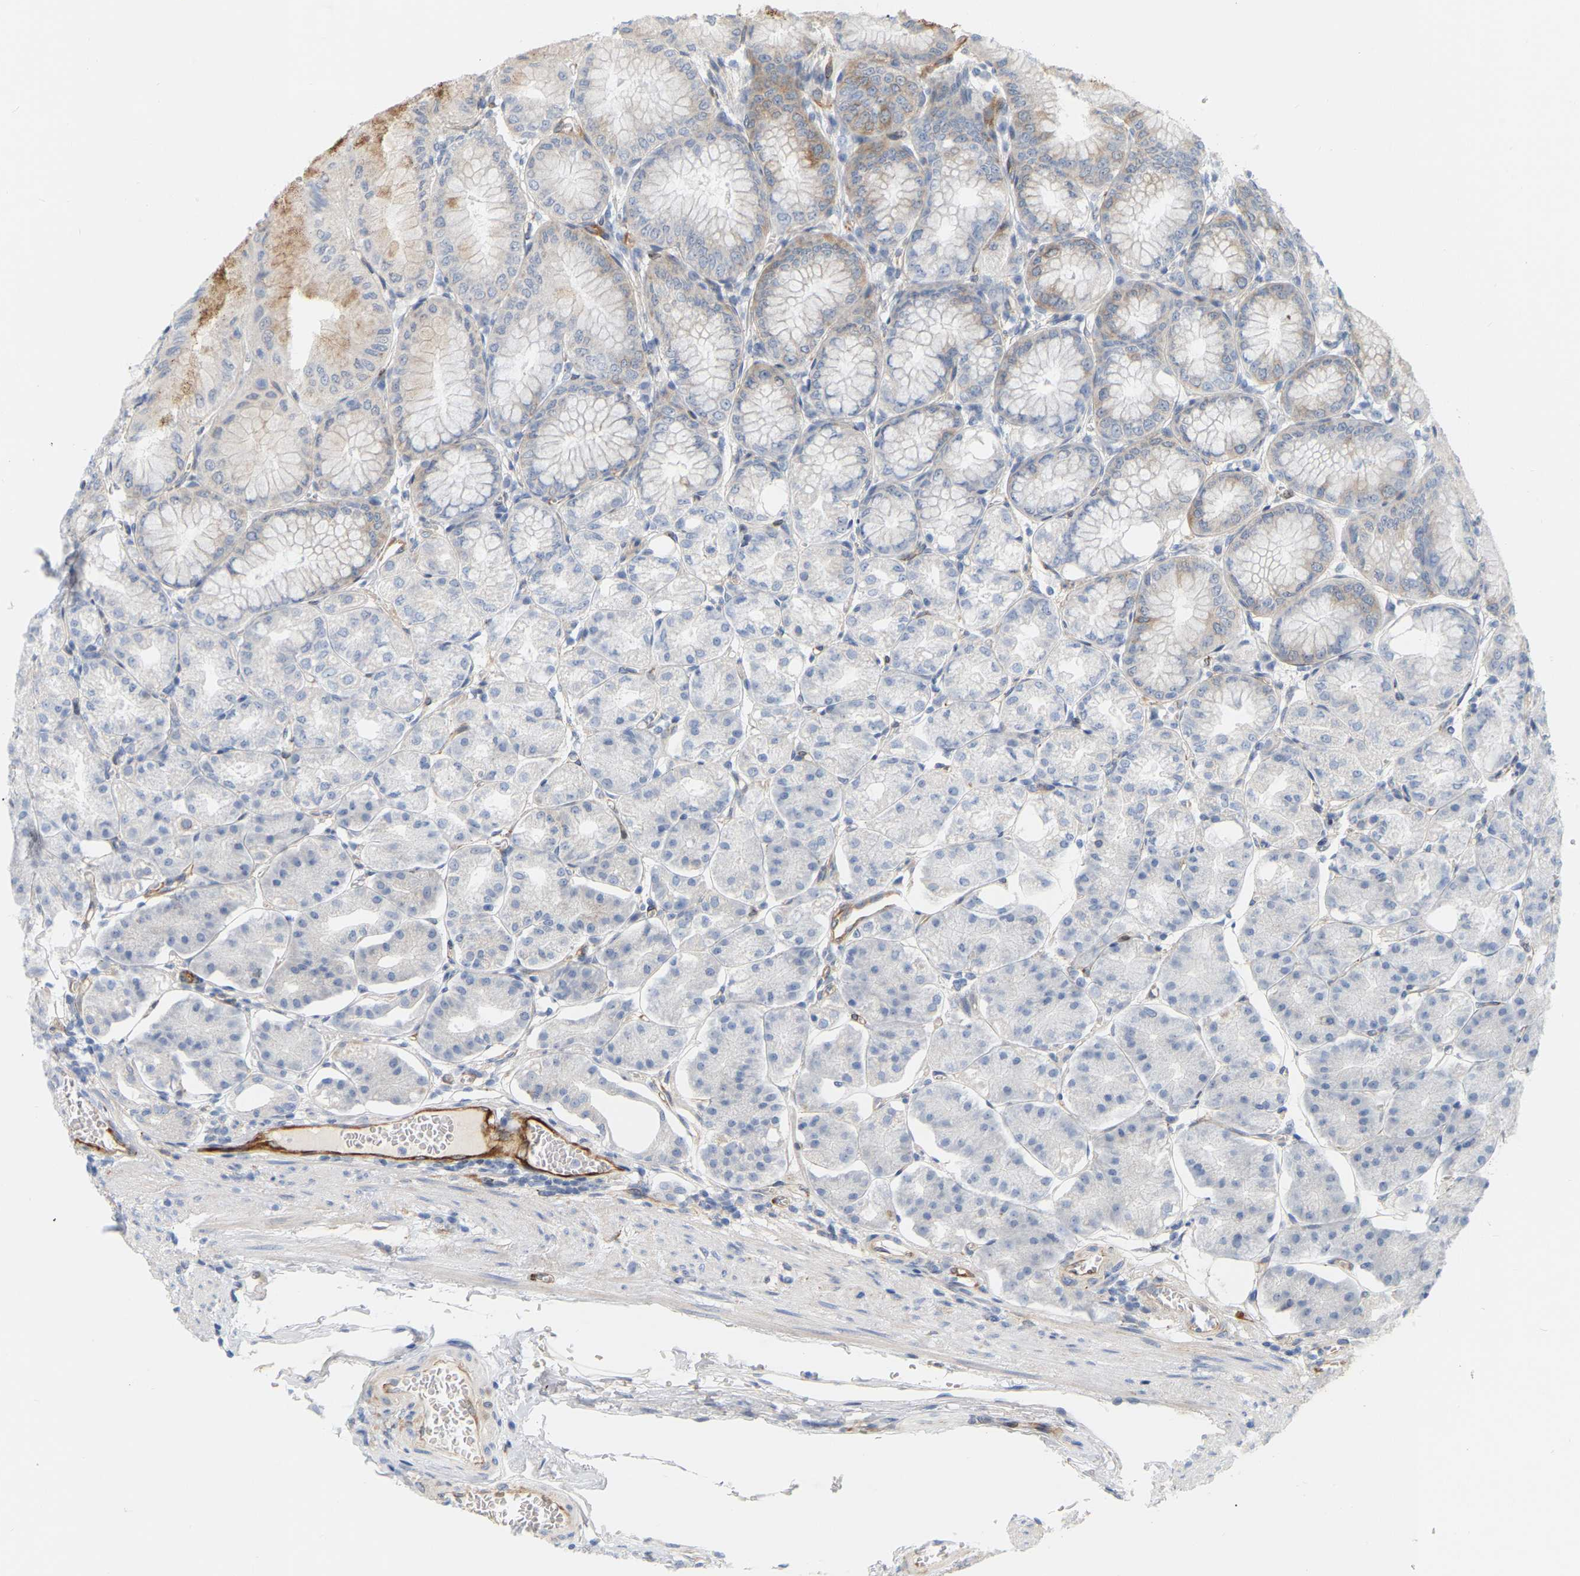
{"staining": {"intensity": "strong", "quantity": "<25%", "location": "cytoplasmic/membranous"}, "tissue": "stomach", "cell_type": "Glandular cells", "image_type": "normal", "snomed": [{"axis": "morphology", "description": "Normal tissue, NOS"}, {"axis": "topography", "description": "Stomach, lower"}], "caption": "Unremarkable stomach shows strong cytoplasmic/membranous positivity in approximately <25% of glandular cells.", "gene": "RAPH1", "patient": {"sex": "male", "age": 71}}